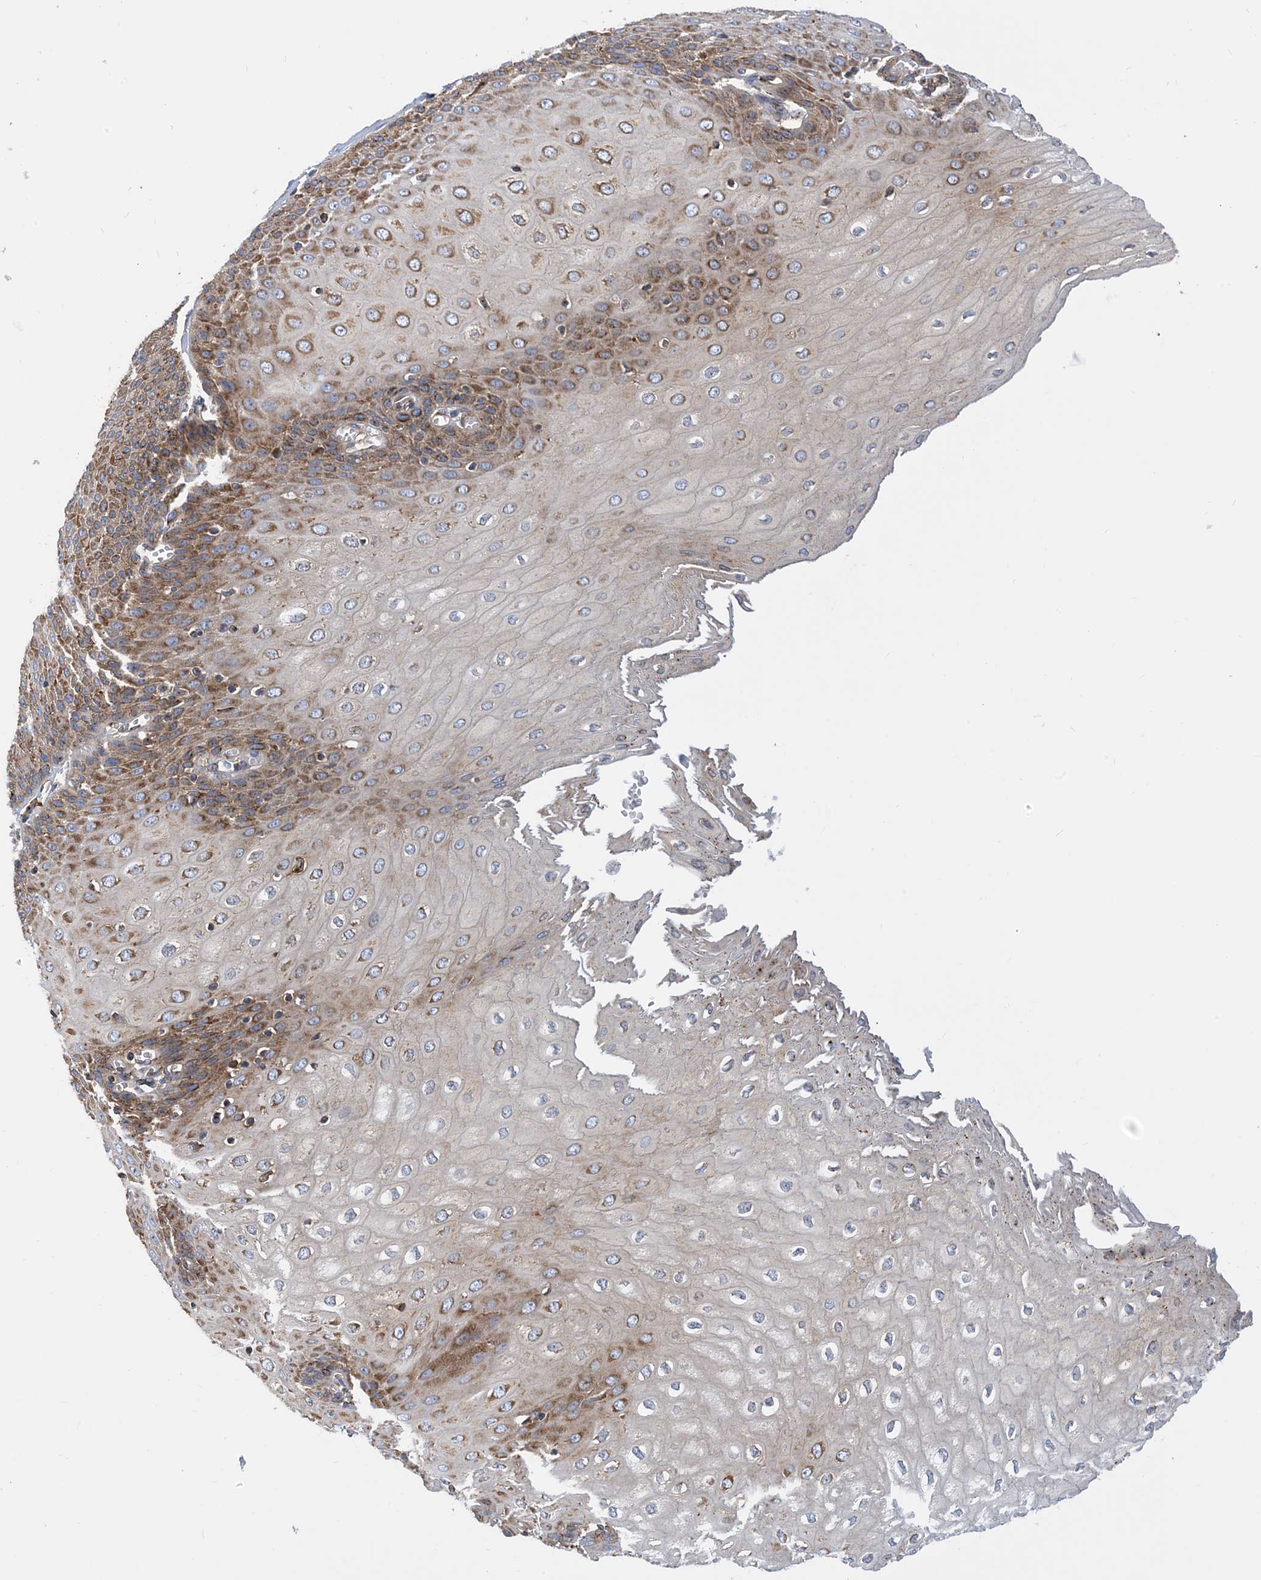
{"staining": {"intensity": "moderate", "quantity": "25%-75%", "location": "cytoplasmic/membranous"}, "tissue": "esophagus", "cell_type": "Squamous epithelial cells", "image_type": "normal", "snomed": [{"axis": "morphology", "description": "Normal tissue, NOS"}, {"axis": "topography", "description": "Esophagus"}], "caption": "Esophagus stained with immunohistochemistry displays moderate cytoplasmic/membranous staining in about 25%-75% of squamous epithelial cells. Immunohistochemistry stains the protein of interest in brown and the nuclei are stained blue.", "gene": "DYNC1LI1", "patient": {"sex": "male", "age": 60}}